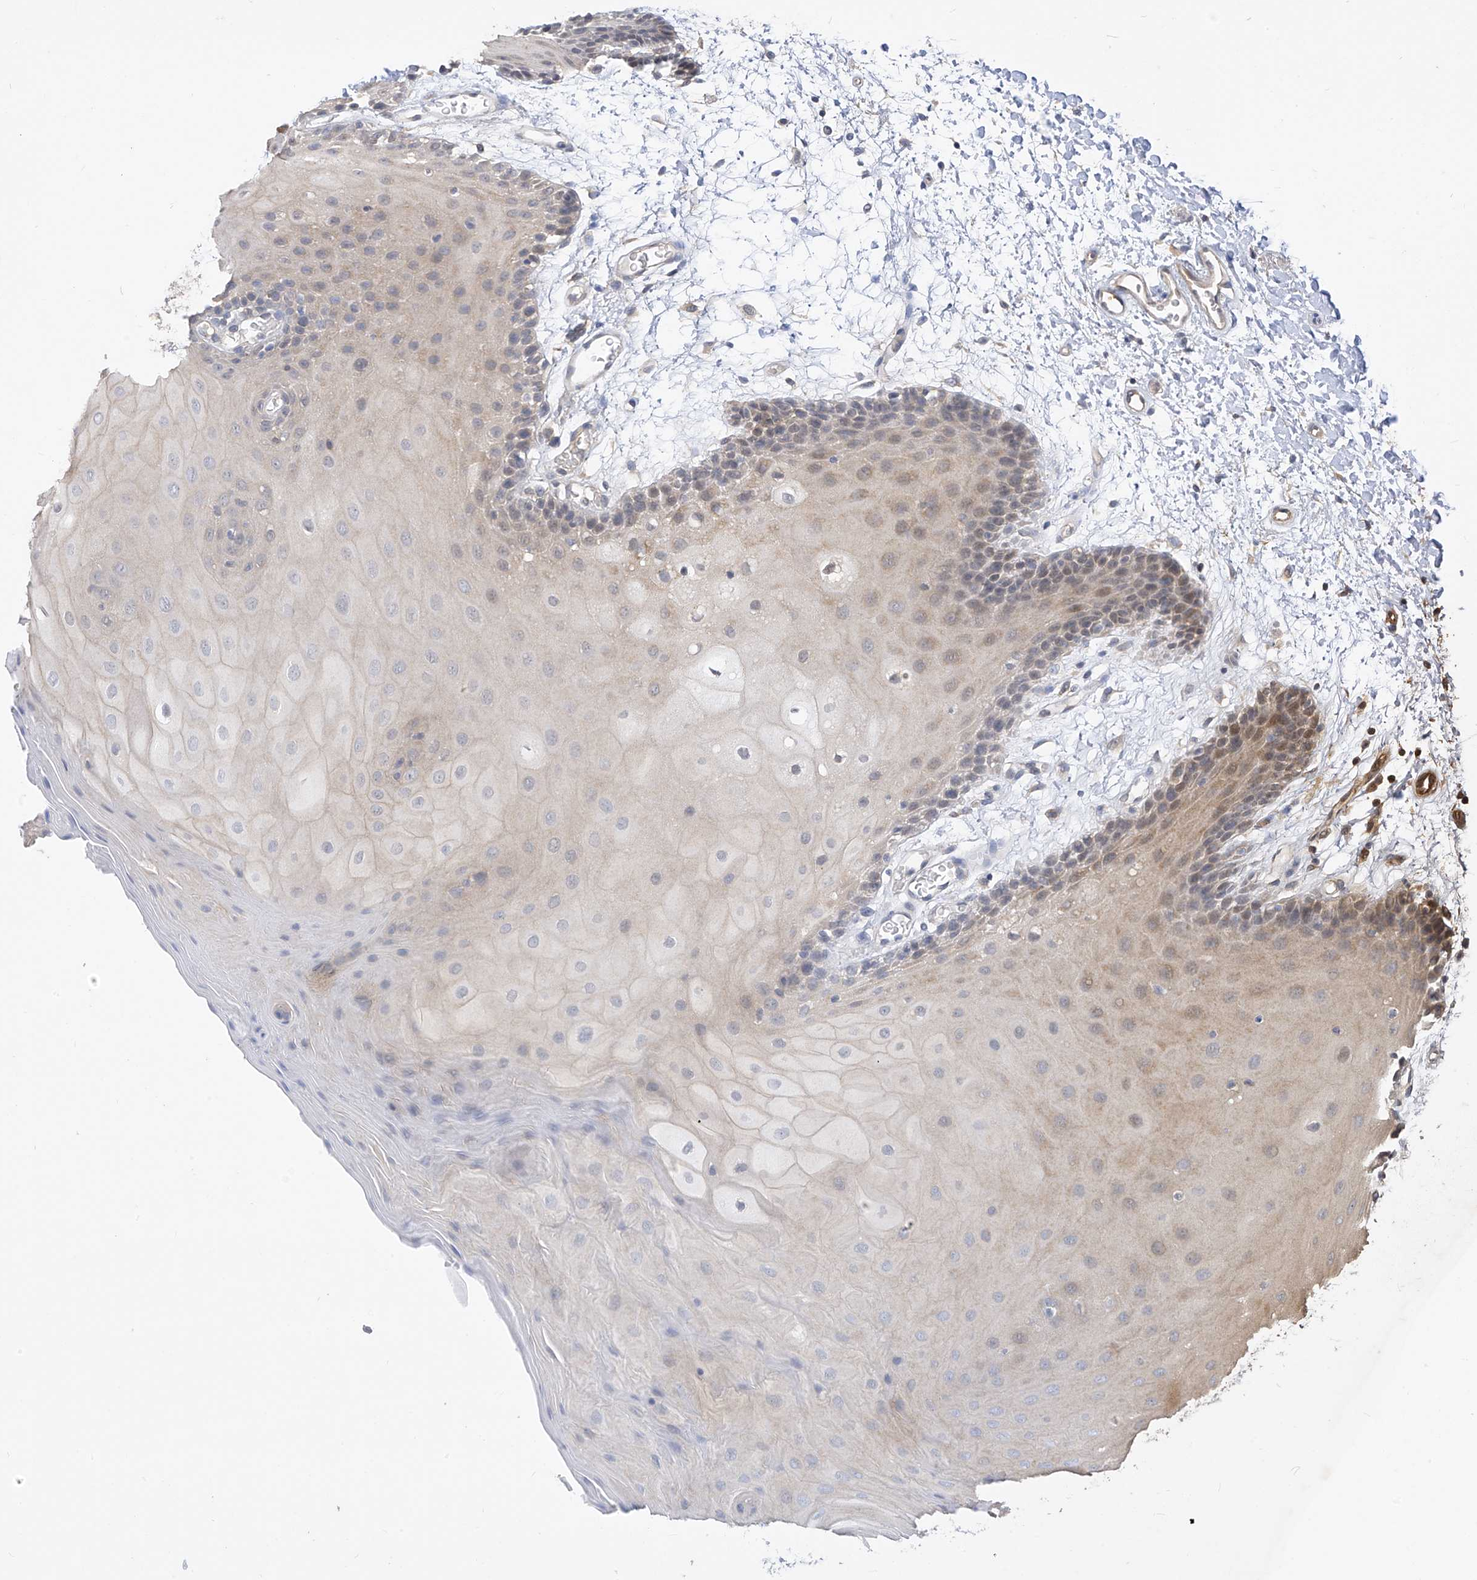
{"staining": {"intensity": "weak", "quantity": "<25%", "location": "cytoplasmic/membranous"}, "tissue": "oral mucosa", "cell_type": "Squamous epithelial cells", "image_type": "normal", "snomed": [{"axis": "morphology", "description": "Normal tissue, NOS"}, {"axis": "topography", "description": "Skeletal muscle"}, {"axis": "topography", "description": "Oral tissue"}, {"axis": "topography", "description": "Salivary gland"}, {"axis": "topography", "description": "Peripheral nerve tissue"}], "caption": "The micrograph exhibits no staining of squamous epithelial cells in normal oral mucosa. (Stains: DAB (3,3'-diaminobenzidine) IHC with hematoxylin counter stain, Microscopy: brightfield microscopy at high magnification).", "gene": "OFD1", "patient": {"sex": "male", "age": 54}}